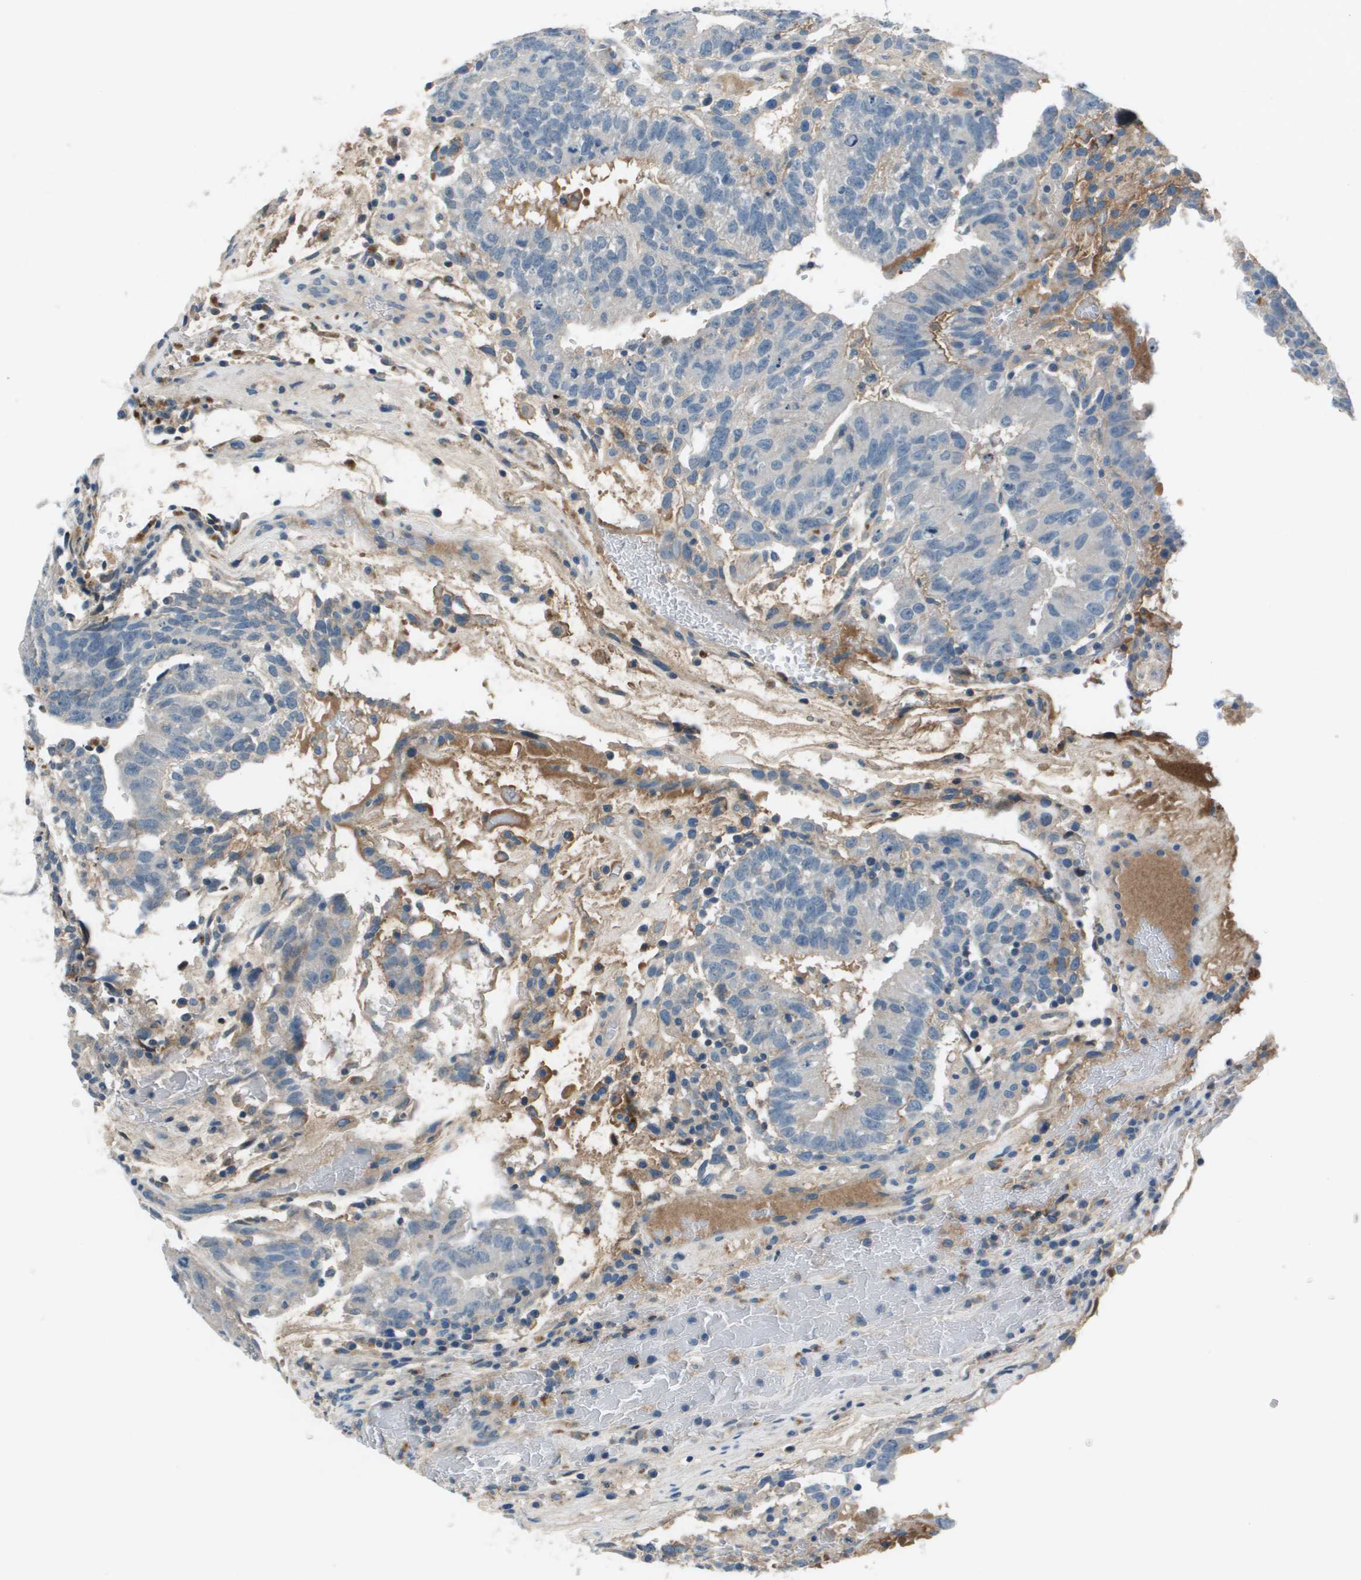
{"staining": {"intensity": "weak", "quantity": "<25%", "location": "cytoplasmic/membranous"}, "tissue": "testis cancer", "cell_type": "Tumor cells", "image_type": "cancer", "snomed": [{"axis": "morphology", "description": "Seminoma, NOS"}, {"axis": "morphology", "description": "Carcinoma, Embryonal, NOS"}, {"axis": "topography", "description": "Testis"}], "caption": "Tumor cells are negative for protein expression in human testis cancer.", "gene": "PCOLCE", "patient": {"sex": "male", "age": 52}}